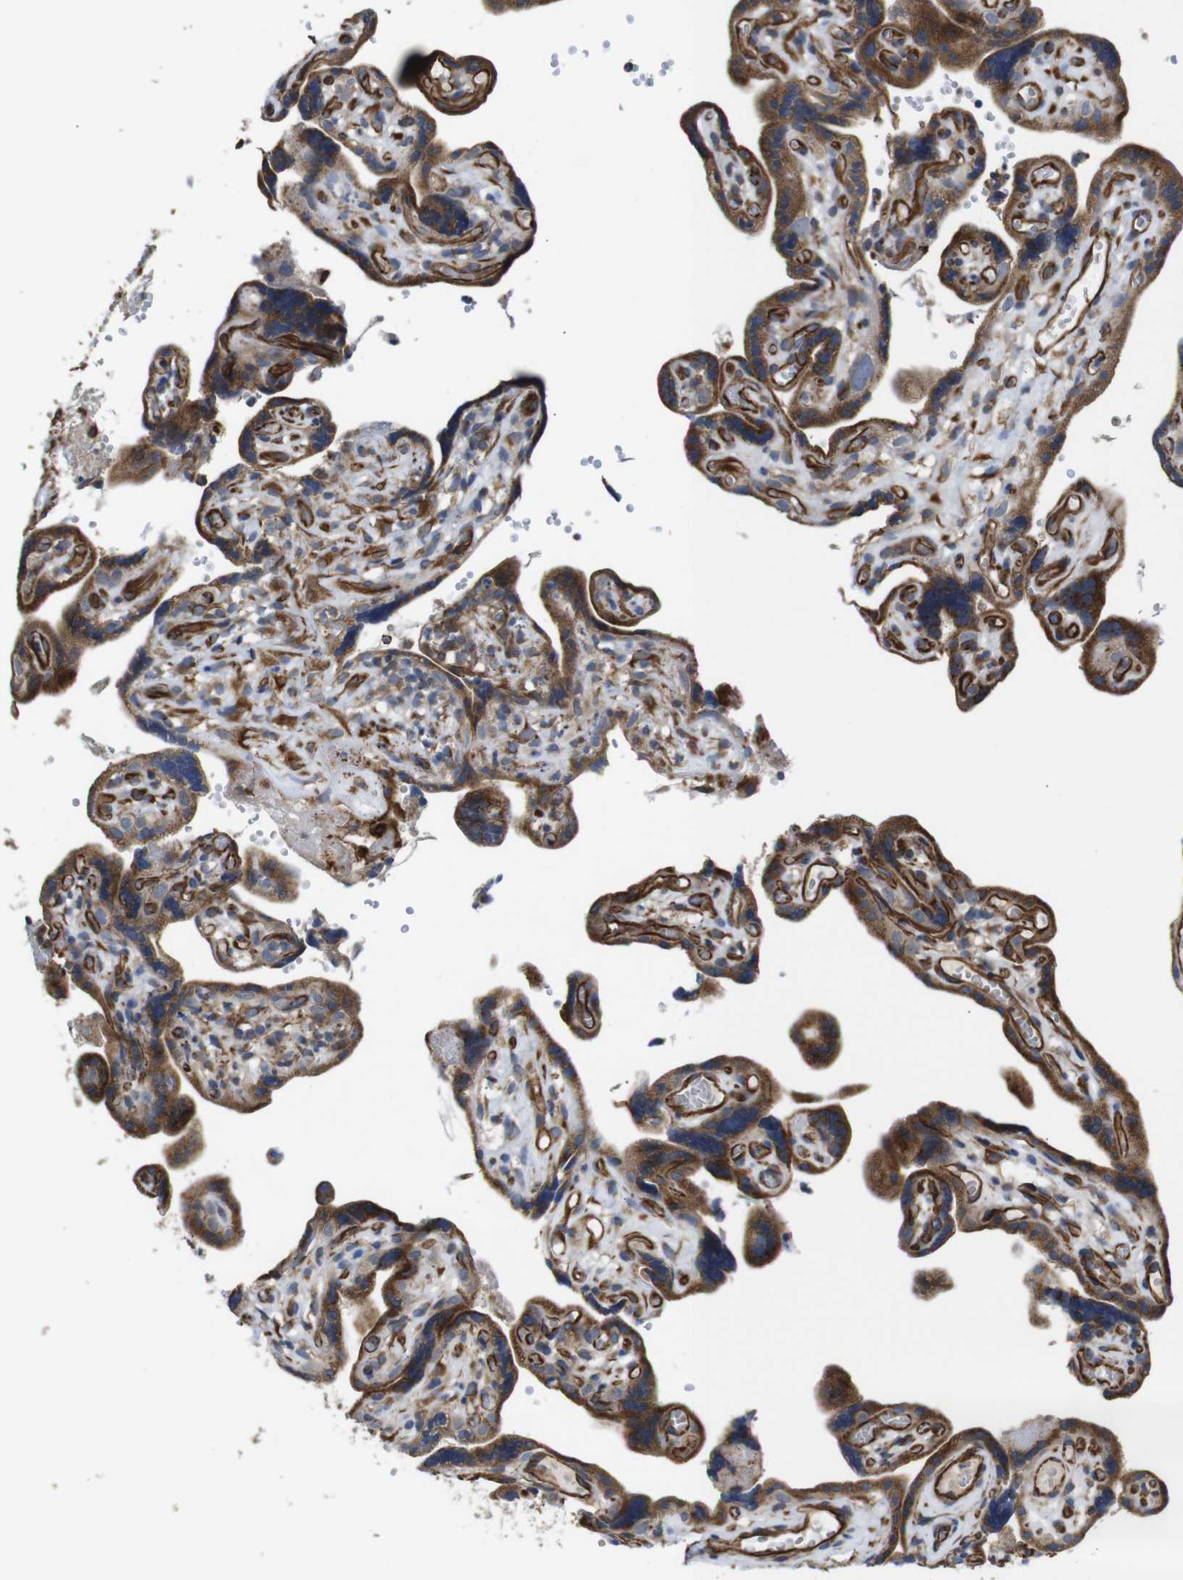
{"staining": {"intensity": "strong", "quantity": ">75%", "location": "cytoplasmic/membranous"}, "tissue": "placenta", "cell_type": "Trophoblastic cells", "image_type": "normal", "snomed": [{"axis": "morphology", "description": "Normal tissue, NOS"}, {"axis": "topography", "description": "Placenta"}], "caption": "Protein staining exhibits strong cytoplasmic/membranous positivity in about >75% of trophoblastic cells in normal placenta.", "gene": "POMK", "patient": {"sex": "female", "age": 30}}